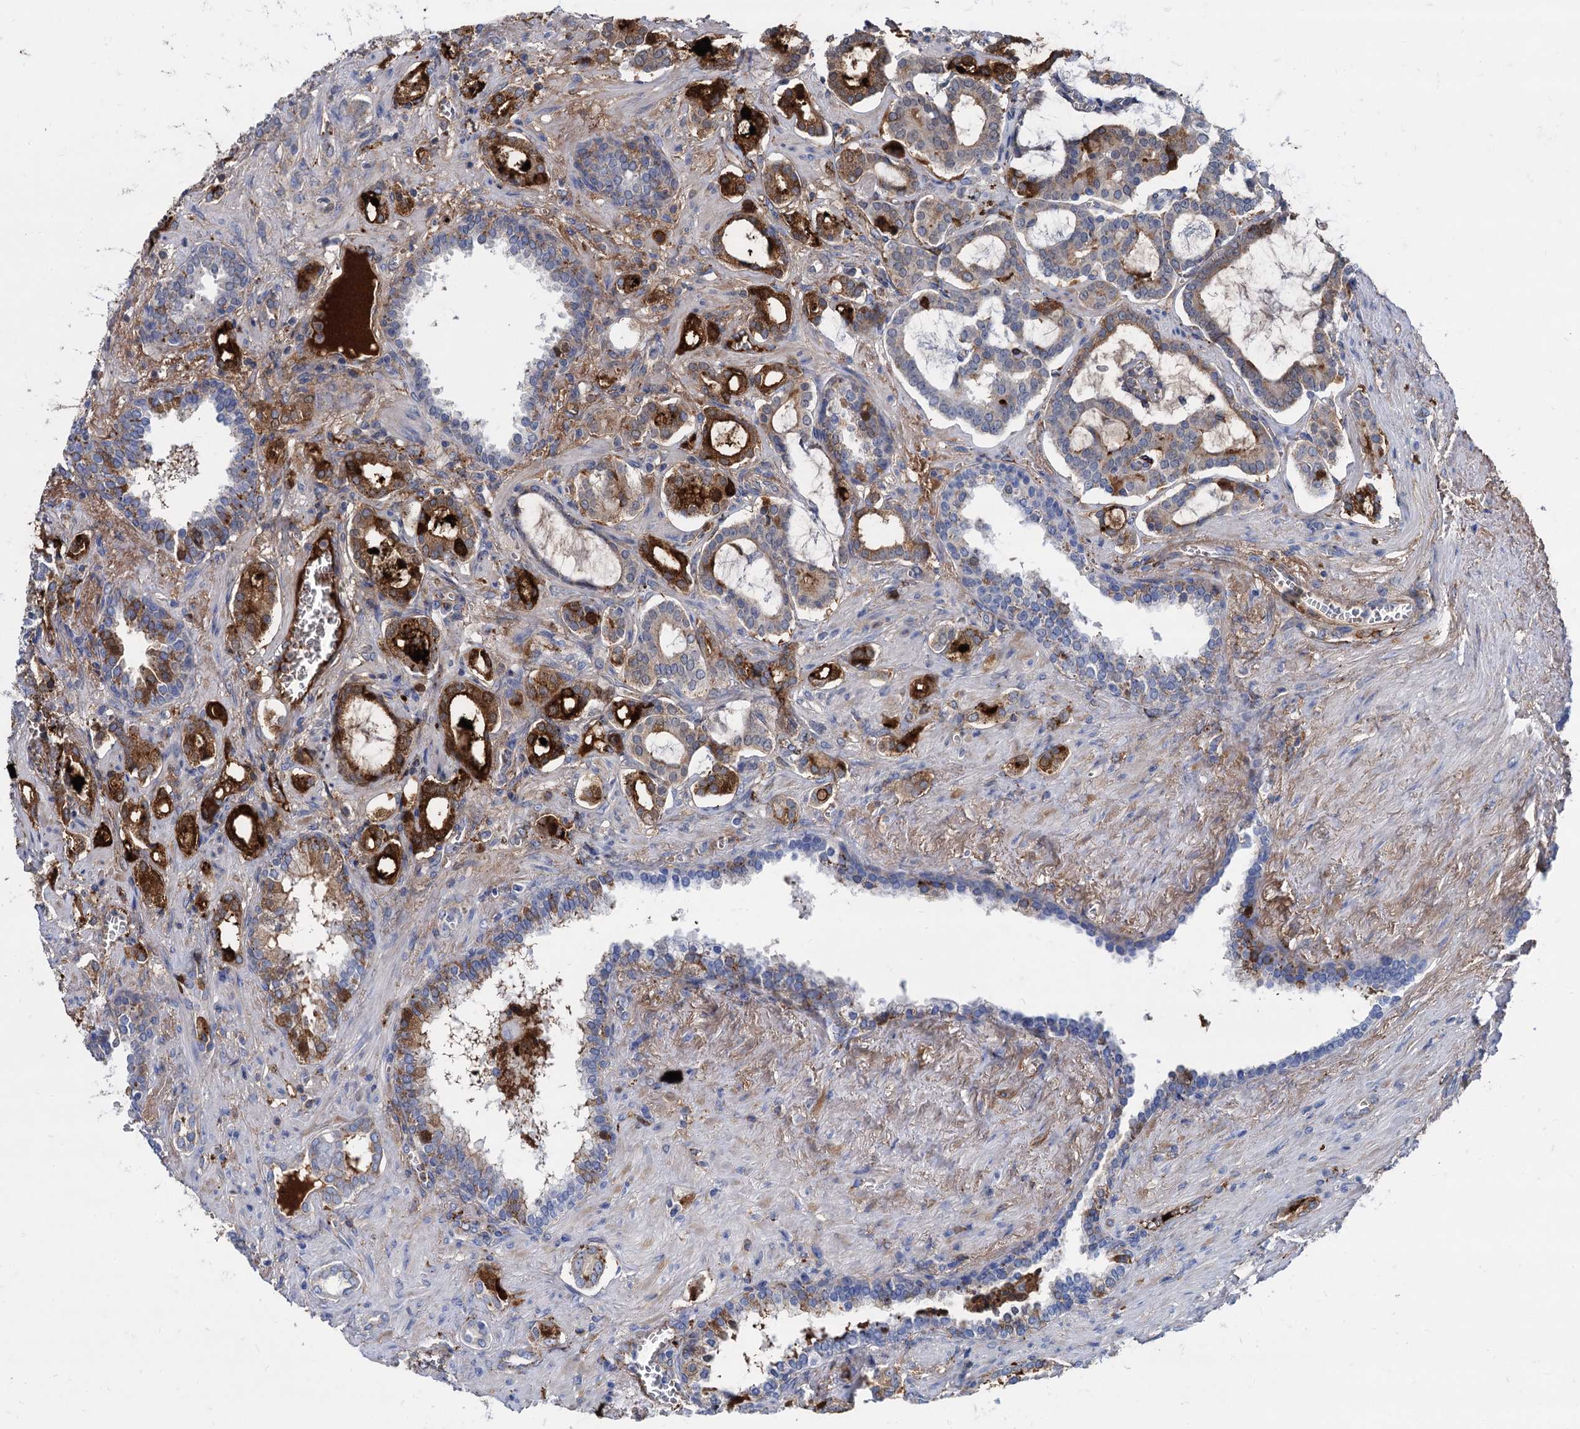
{"staining": {"intensity": "strong", "quantity": ">75%", "location": "cytoplasmic/membranous"}, "tissue": "prostate cancer", "cell_type": "Tumor cells", "image_type": "cancer", "snomed": [{"axis": "morphology", "description": "Adenocarcinoma, High grade"}, {"axis": "topography", "description": "Prostate and seminal vesicle, NOS"}], "caption": "Immunohistochemical staining of human adenocarcinoma (high-grade) (prostate) exhibits high levels of strong cytoplasmic/membranous expression in approximately >75% of tumor cells.", "gene": "APOD", "patient": {"sex": "male", "age": 67}}